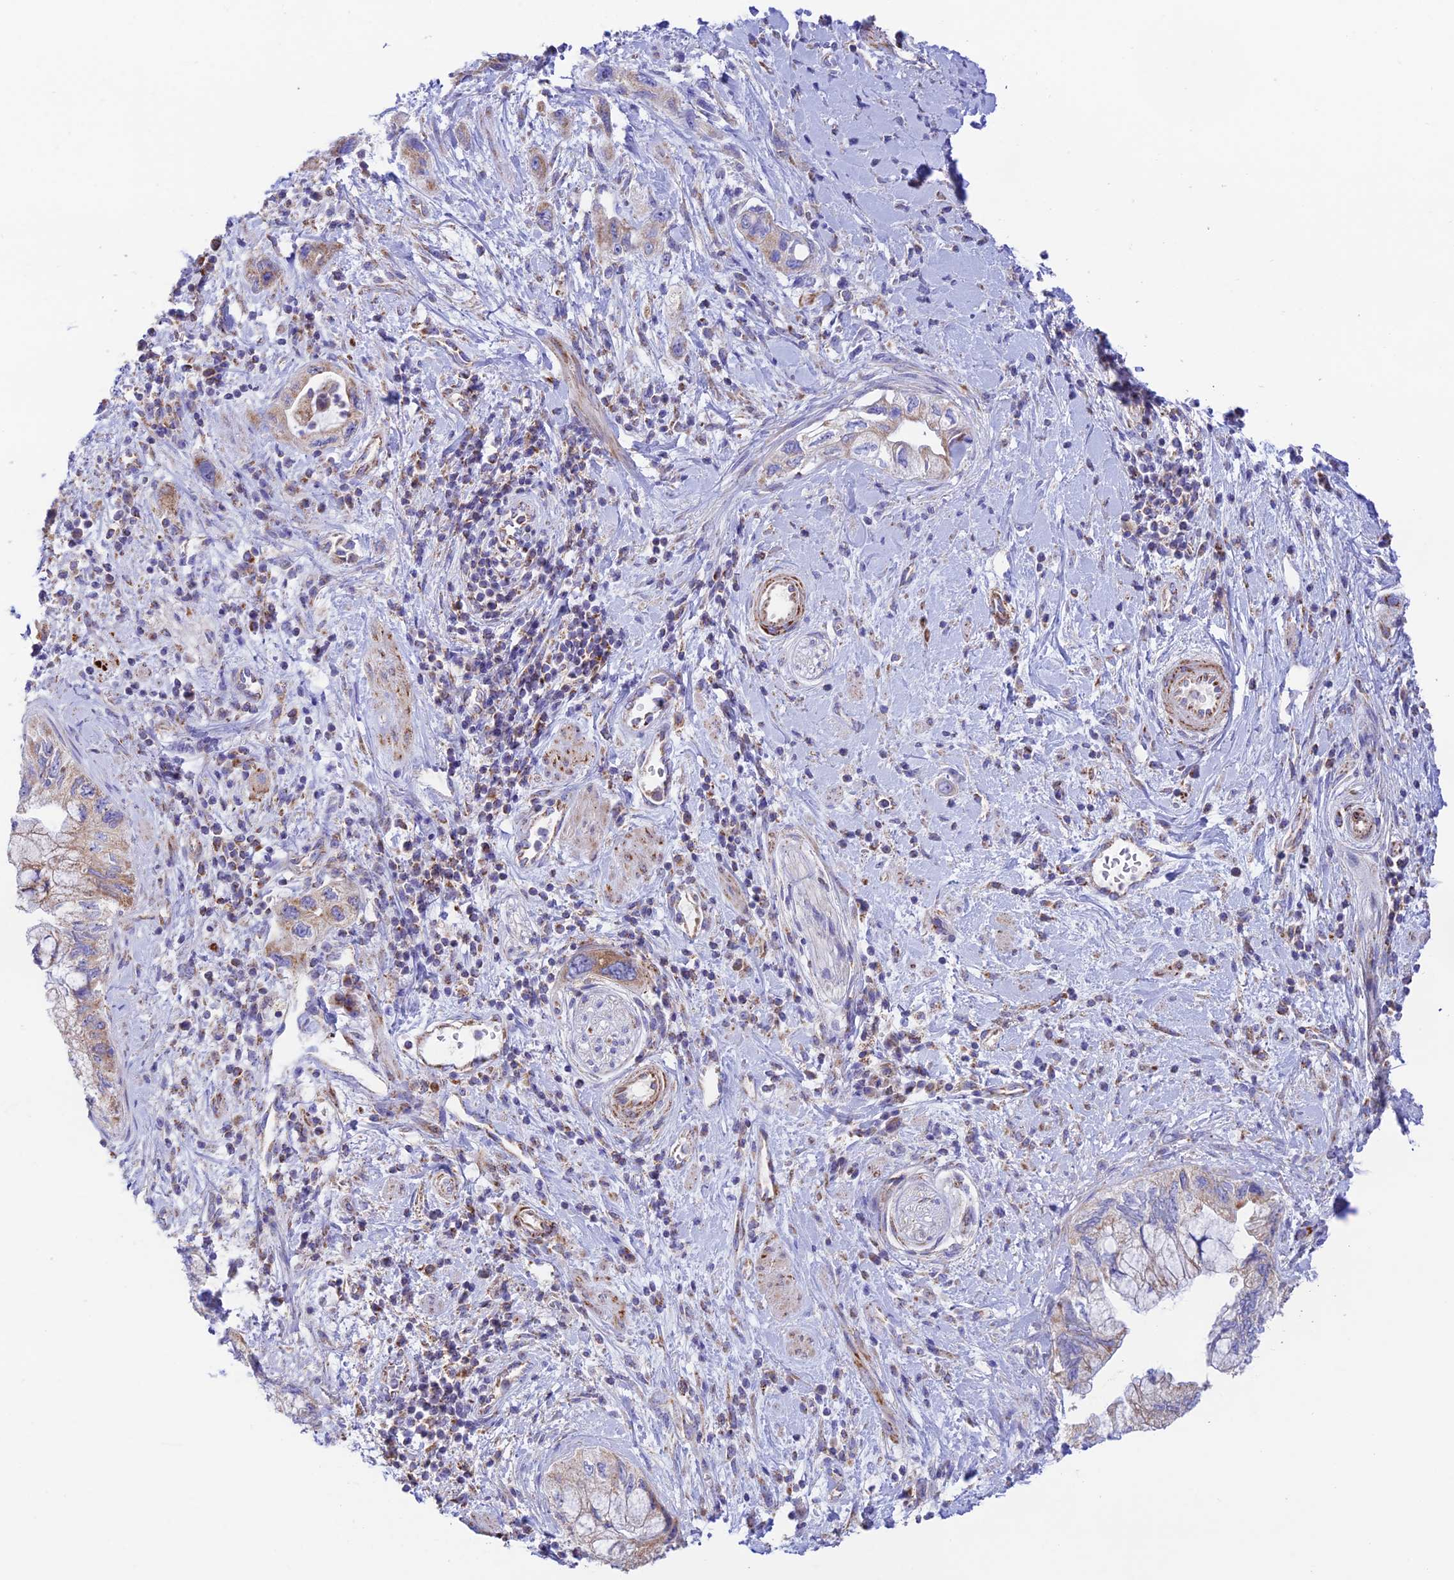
{"staining": {"intensity": "moderate", "quantity": ">75%", "location": "cytoplasmic/membranous"}, "tissue": "pancreatic cancer", "cell_type": "Tumor cells", "image_type": "cancer", "snomed": [{"axis": "morphology", "description": "Adenocarcinoma, NOS"}, {"axis": "topography", "description": "Pancreas"}], "caption": "Pancreatic adenocarcinoma tissue shows moderate cytoplasmic/membranous expression in approximately >75% of tumor cells", "gene": "HSDL2", "patient": {"sex": "female", "age": 73}}